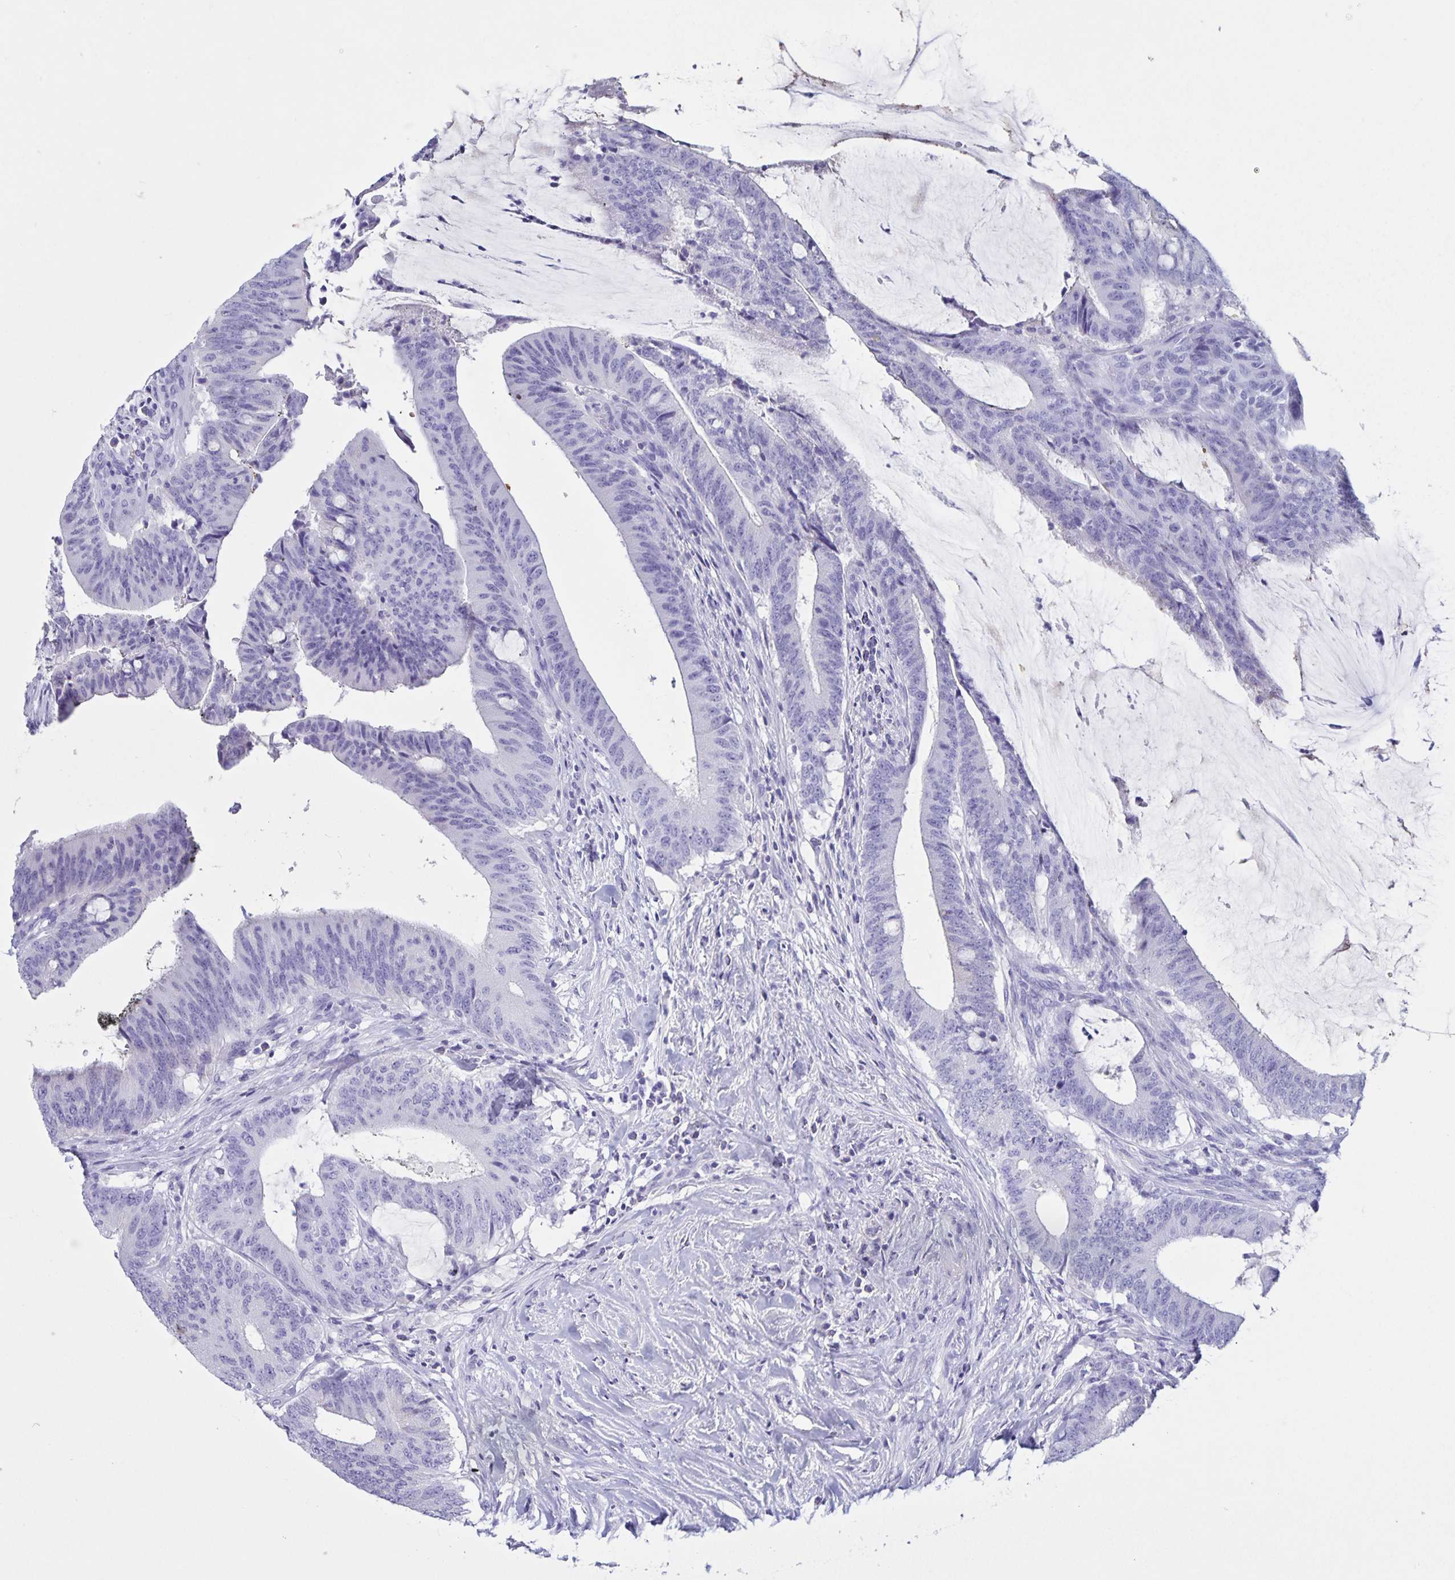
{"staining": {"intensity": "negative", "quantity": "none", "location": "none"}, "tissue": "colorectal cancer", "cell_type": "Tumor cells", "image_type": "cancer", "snomed": [{"axis": "morphology", "description": "Adenocarcinoma, NOS"}, {"axis": "topography", "description": "Colon"}], "caption": "Immunohistochemical staining of colorectal cancer exhibits no significant positivity in tumor cells.", "gene": "DMBT1", "patient": {"sex": "female", "age": 43}}